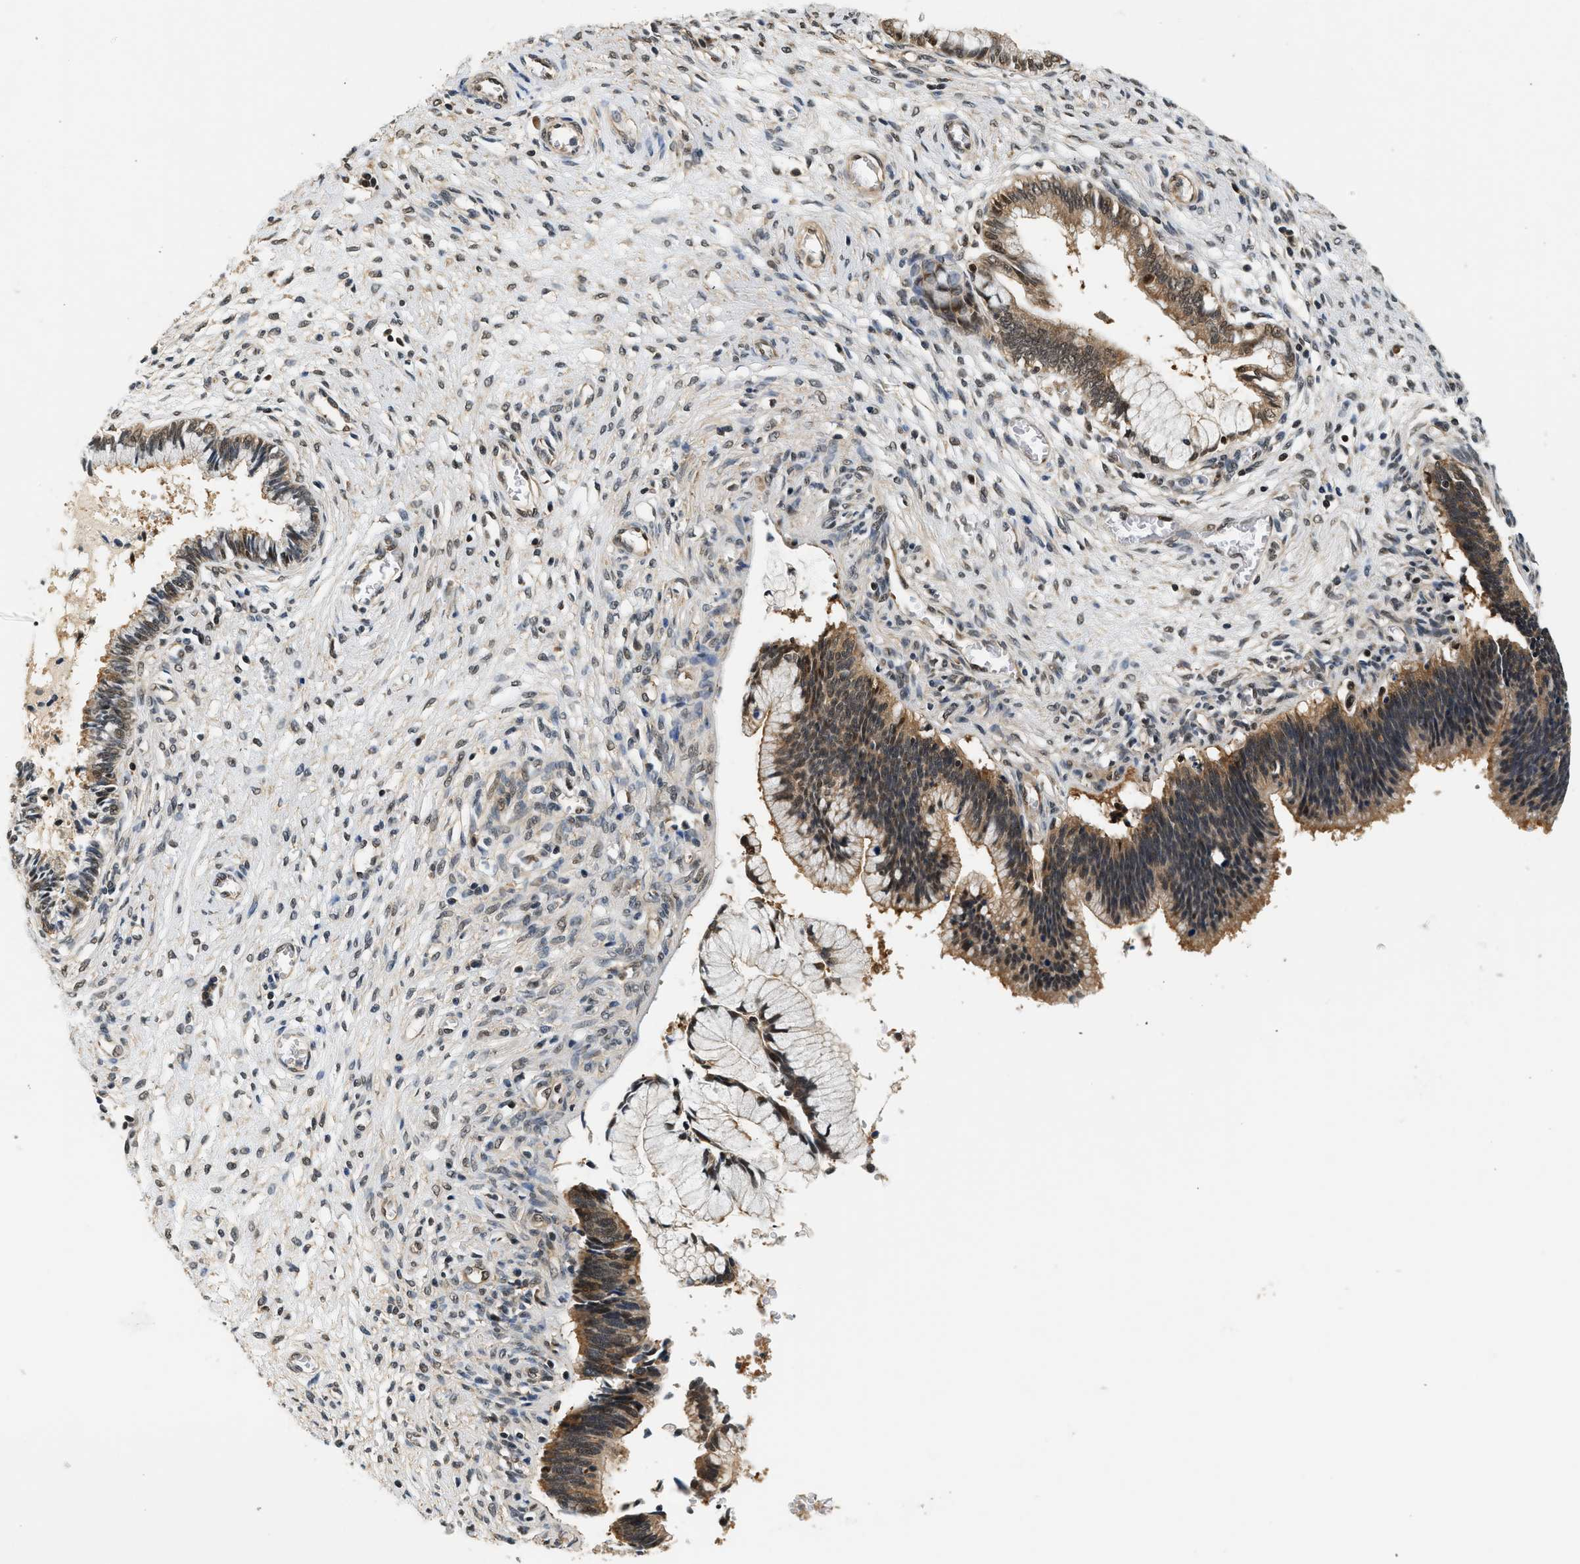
{"staining": {"intensity": "moderate", "quantity": ">75%", "location": "cytoplasmic/membranous"}, "tissue": "cervical cancer", "cell_type": "Tumor cells", "image_type": "cancer", "snomed": [{"axis": "morphology", "description": "Adenocarcinoma, NOS"}, {"axis": "topography", "description": "Cervix"}], "caption": "DAB (3,3'-diaminobenzidine) immunohistochemical staining of cervical adenocarcinoma exhibits moderate cytoplasmic/membranous protein expression in about >75% of tumor cells.", "gene": "PSMD3", "patient": {"sex": "female", "age": 44}}